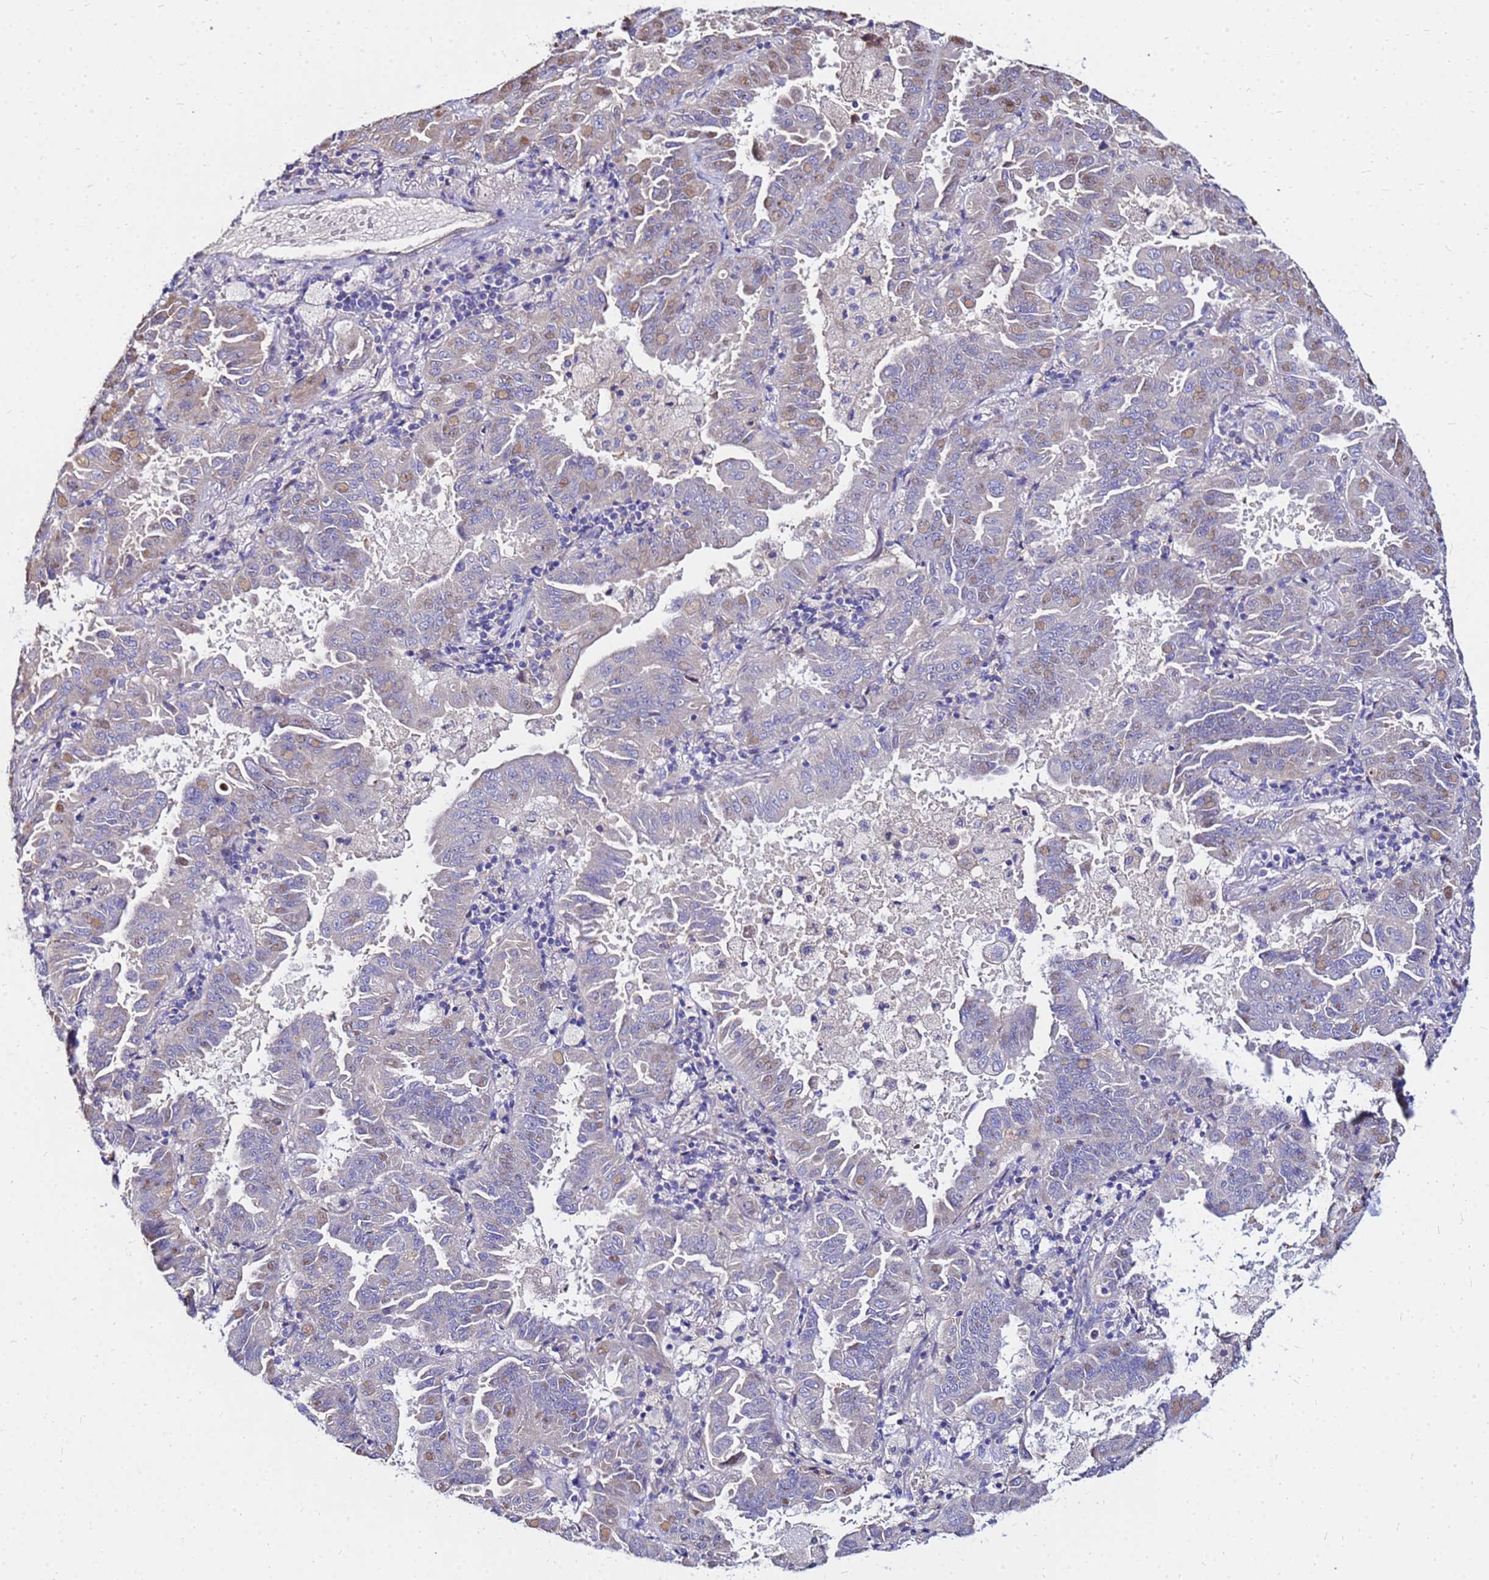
{"staining": {"intensity": "weak", "quantity": "<25%", "location": "cytoplasmic/membranous,nuclear"}, "tissue": "lung cancer", "cell_type": "Tumor cells", "image_type": "cancer", "snomed": [{"axis": "morphology", "description": "Adenocarcinoma, NOS"}, {"axis": "topography", "description": "Lung"}], "caption": "An IHC histopathology image of adenocarcinoma (lung) is shown. There is no staining in tumor cells of adenocarcinoma (lung).", "gene": "HERC5", "patient": {"sex": "male", "age": 64}}